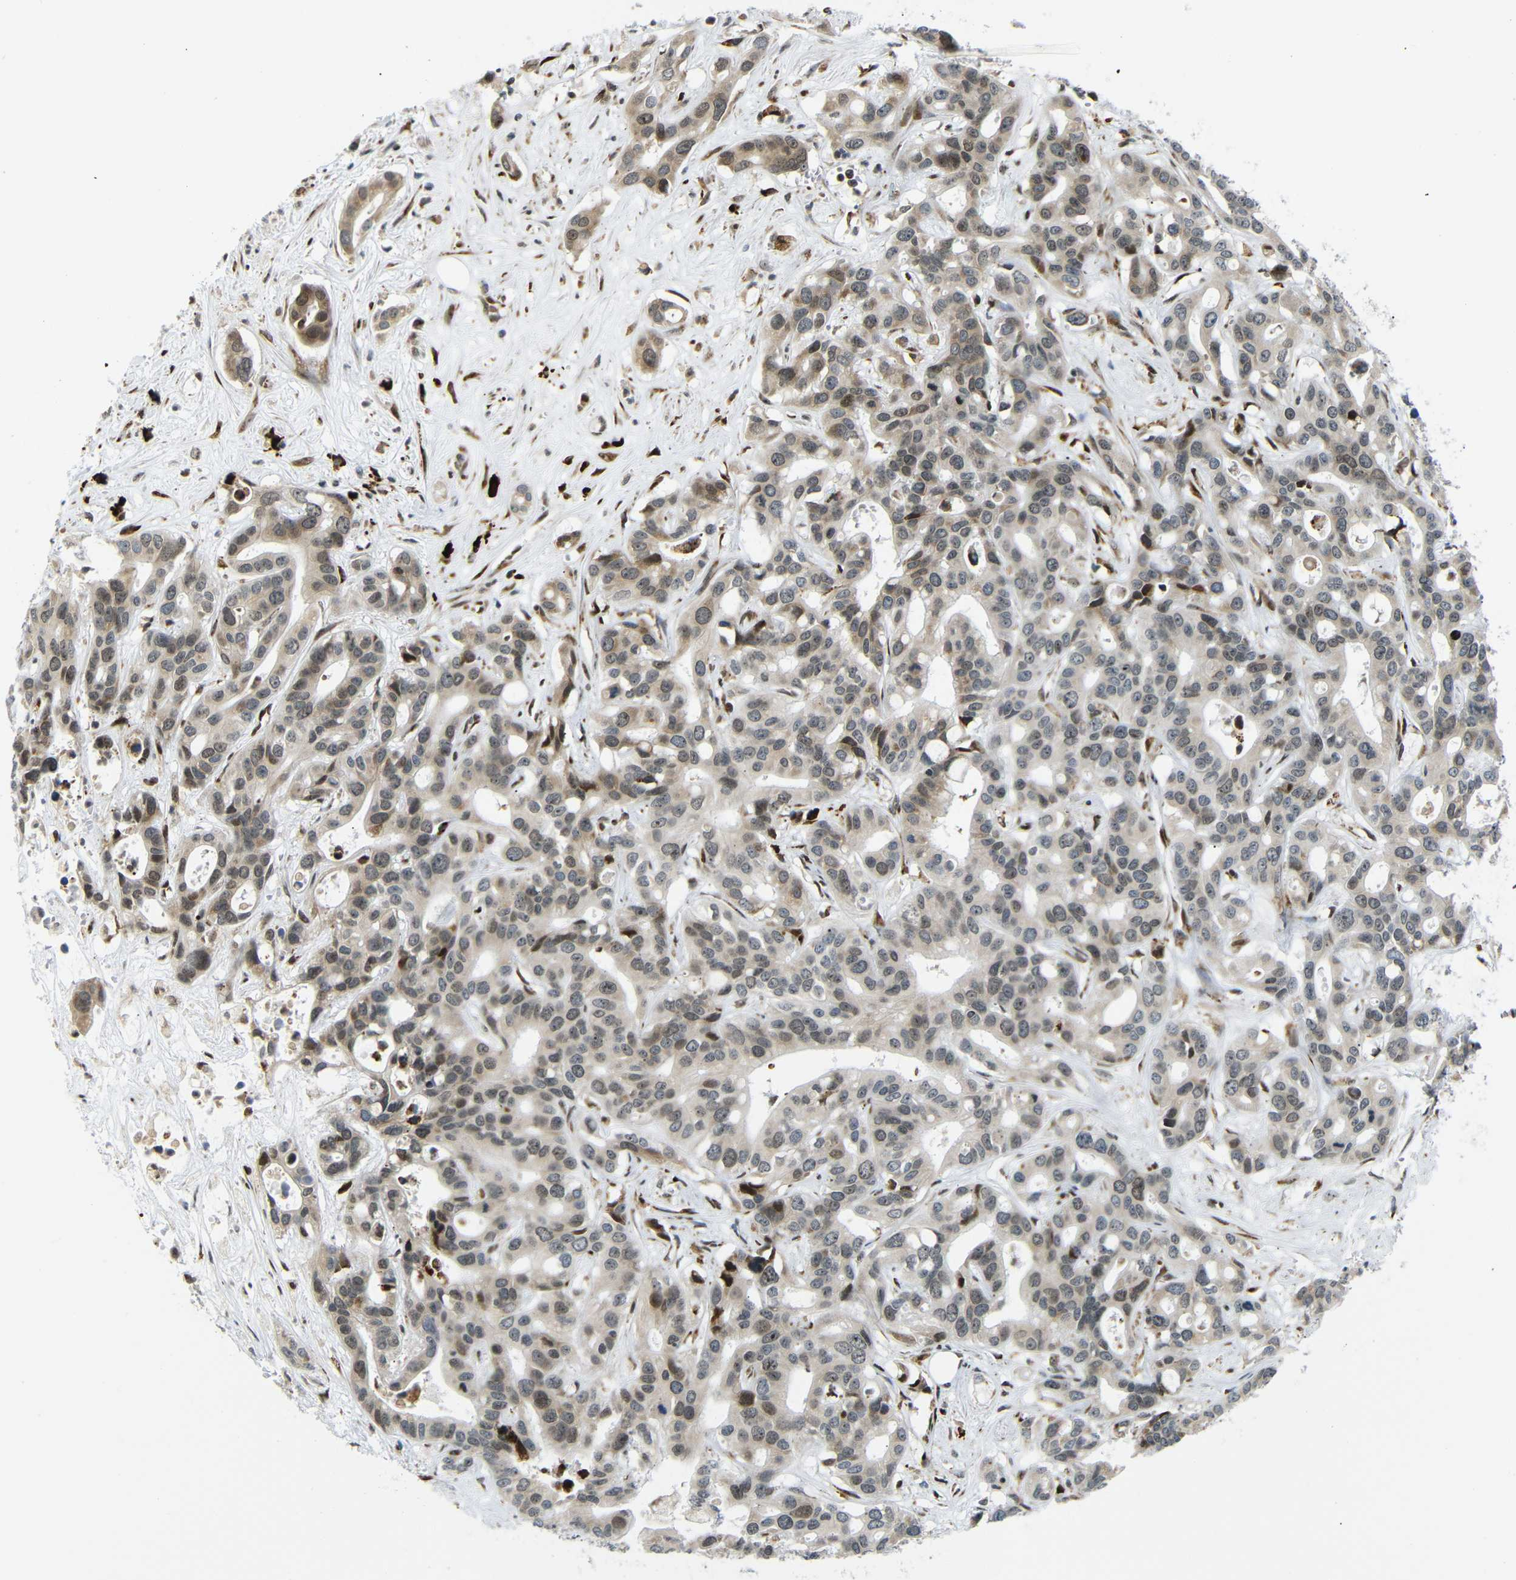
{"staining": {"intensity": "moderate", "quantity": "<25%", "location": "cytoplasmic/membranous,nuclear"}, "tissue": "liver cancer", "cell_type": "Tumor cells", "image_type": "cancer", "snomed": [{"axis": "morphology", "description": "Cholangiocarcinoma"}, {"axis": "topography", "description": "Liver"}], "caption": "A histopathology image showing moderate cytoplasmic/membranous and nuclear expression in approximately <25% of tumor cells in liver cholangiocarcinoma, as visualized by brown immunohistochemical staining.", "gene": "SPCS2", "patient": {"sex": "female", "age": 65}}